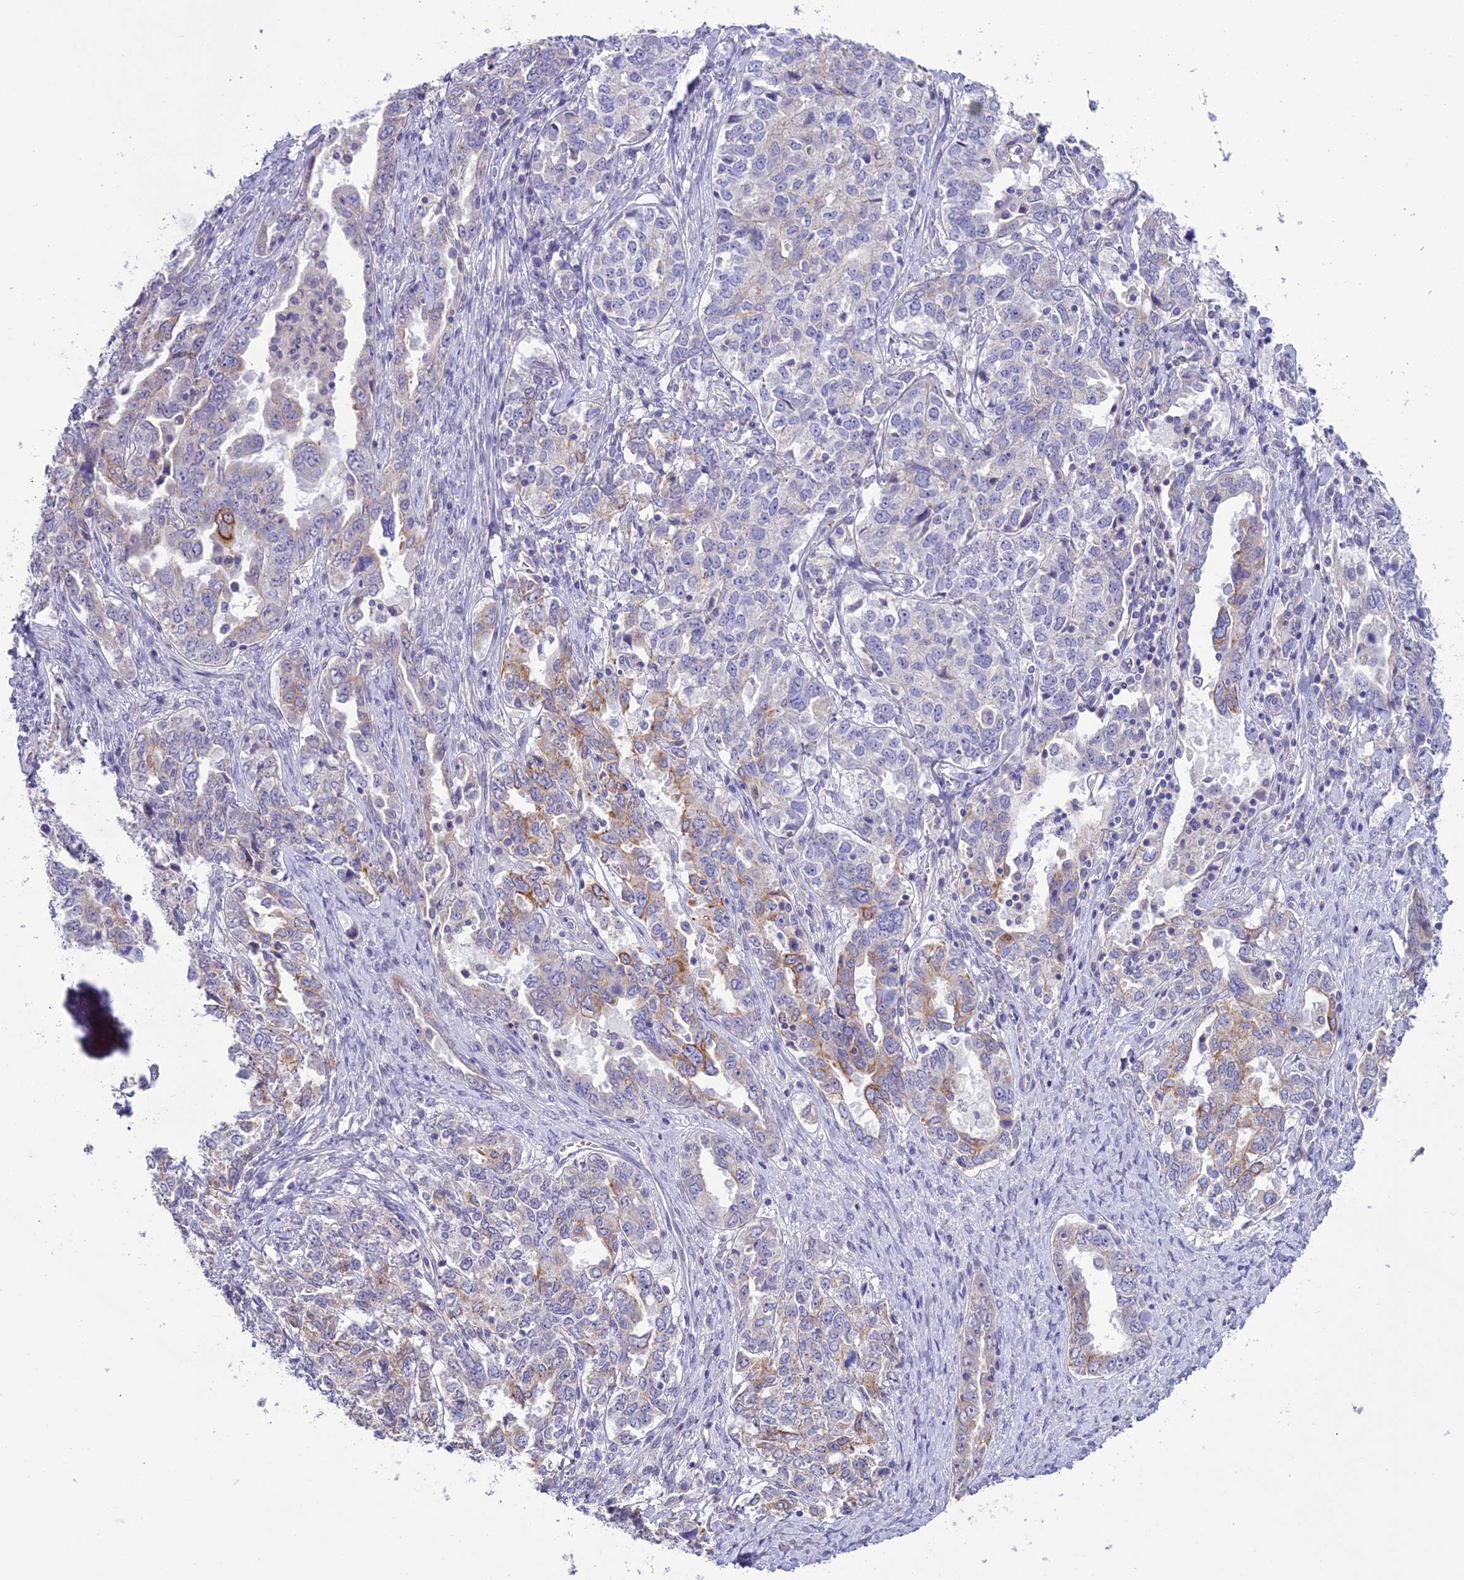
{"staining": {"intensity": "moderate", "quantity": "<25%", "location": "cytoplasmic/membranous"}, "tissue": "ovarian cancer", "cell_type": "Tumor cells", "image_type": "cancer", "snomed": [{"axis": "morphology", "description": "Carcinoma, endometroid"}, {"axis": "topography", "description": "Ovary"}], "caption": "IHC (DAB) staining of human ovarian cancer exhibits moderate cytoplasmic/membranous protein positivity in approximately <25% of tumor cells.", "gene": "SCRT1", "patient": {"sex": "female", "age": 62}}